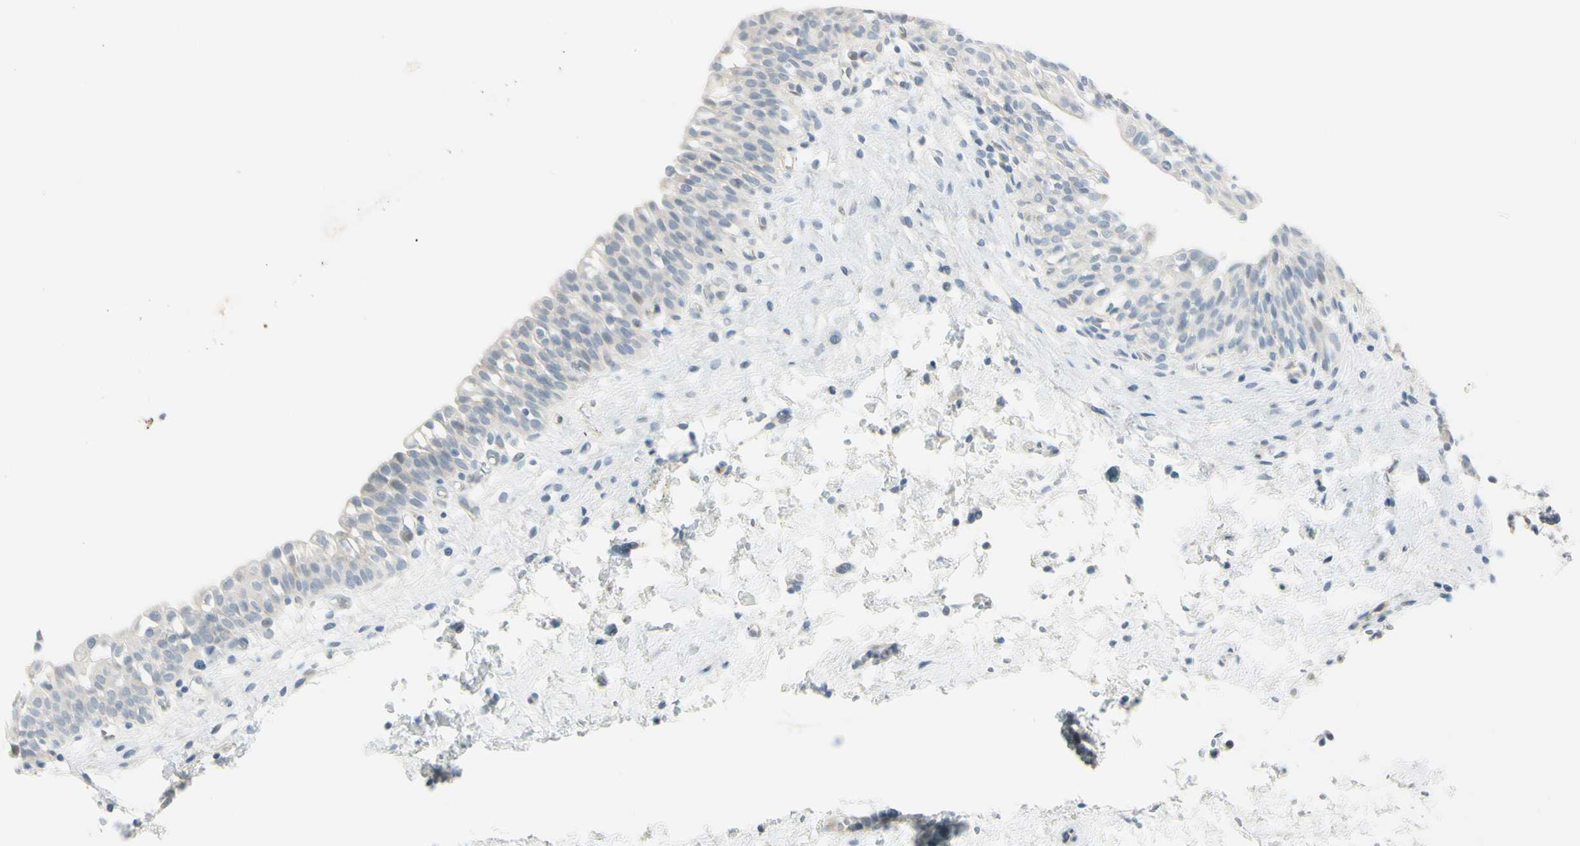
{"staining": {"intensity": "negative", "quantity": "none", "location": "none"}, "tissue": "urinary bladder", "cell_type": "Urothelial cells", "image_type": "normal", "snomed": [{"axis": "morphology", "description": "Normal tissue, NOS"}, {"axis": "topography", "description": "Urinary bladder"}], "caption": "This is an immunohistochemistry micrograph of normal urinary bladder. There is no expression in urothelial cells.", "gene": "ASB9", "patient": {"sex": "male", "age": 55}}